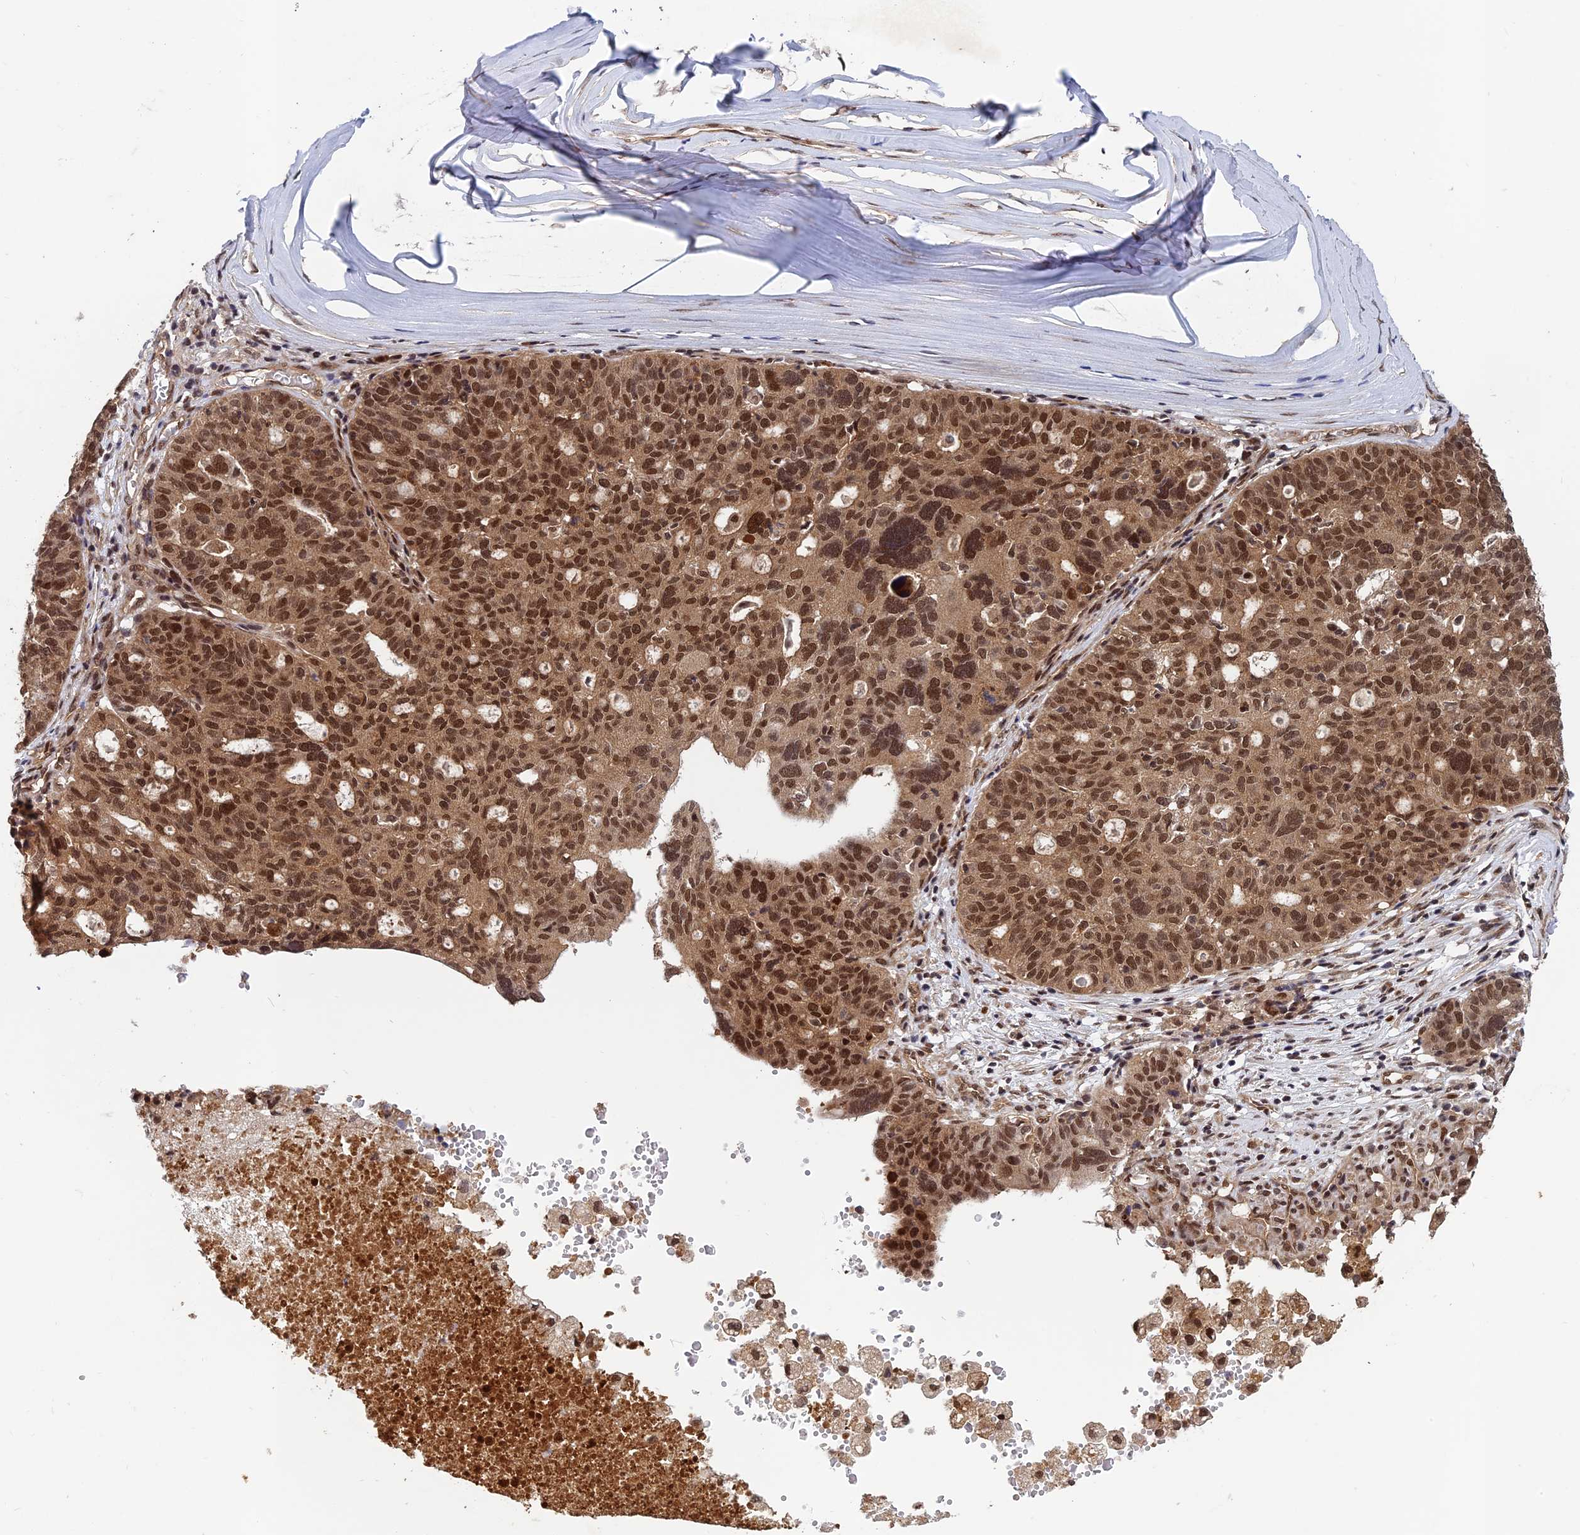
{"staining": {"intensity": "moderate", "quantity": ">75%", "location": "nuclear"}, "tissue": "ovarian cancer", "cell_type": "Tumor cells", "image_type": "cancer", "snomed": [{"axis": "morphology", "description": "Cystadenocarcinoma, serous, NOS"}, {"axis": "topography", "description": "Ovary"}], "caption": "DAB (3,3'-diaminobenzidine) immunohistochemical staining of ovarian serous cystadenocarcinoma demonstrates moderate nuclear protein staining in about >75% of tumor cells. (DAB (3,3'-diaminobenzidine) IHC, brown staining for protein, blue staining for nuclei).", "gene": "FAM53C", "patient": {"sex": "female", "age": 59}}